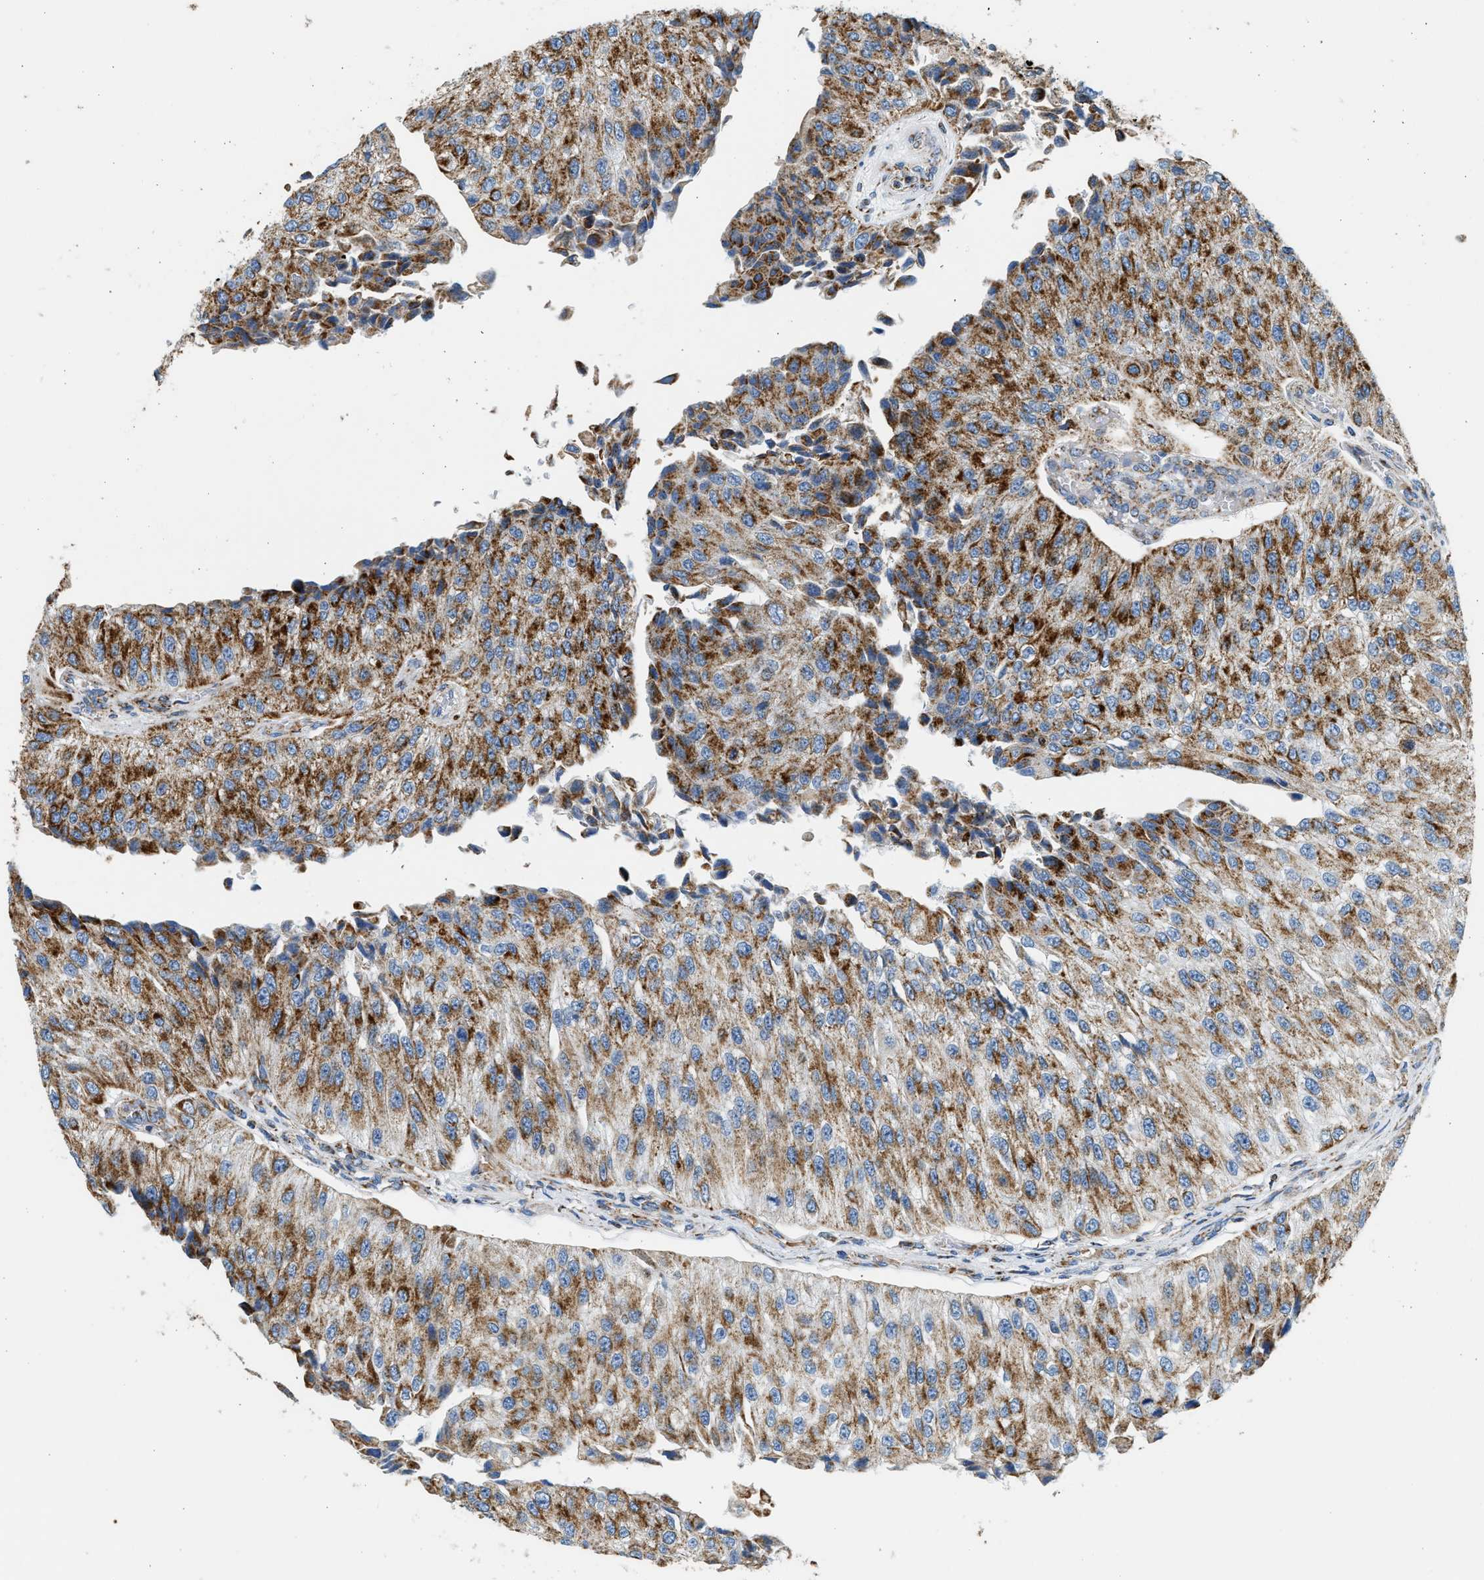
{"staining": {"intensity": "strong", "quantity": ">75%", "location": "cytoplasmic/membranous"}, "tissue": "urothelial cancer", "cell_type": "Tumor cells", "image_type": "cancer", "snomed": [{"axis": "morphology", "description": "Urothelial carcinoma, High grade"}, {"axis": "topography", "description": "Kidney"}, {"axis": "topography", "description": "Urinary bladder"}], "caption": "Immunohistochemistry (IHC) staining of urothelial carcinoma (high-grade), which displays high levels of strong cytoplasmic/membranous expression in about >75% of tumor cells indicating strong cytoplasmic/membranous protein positivity. The staining was performed using DAB (3,3'-diaminobenzidine) (brown) for protein detection and nuclei were counterstained in hematoxylin (blue).", "gene": "KCNMB3", "patient": {"sex": "male", "age": 77}}